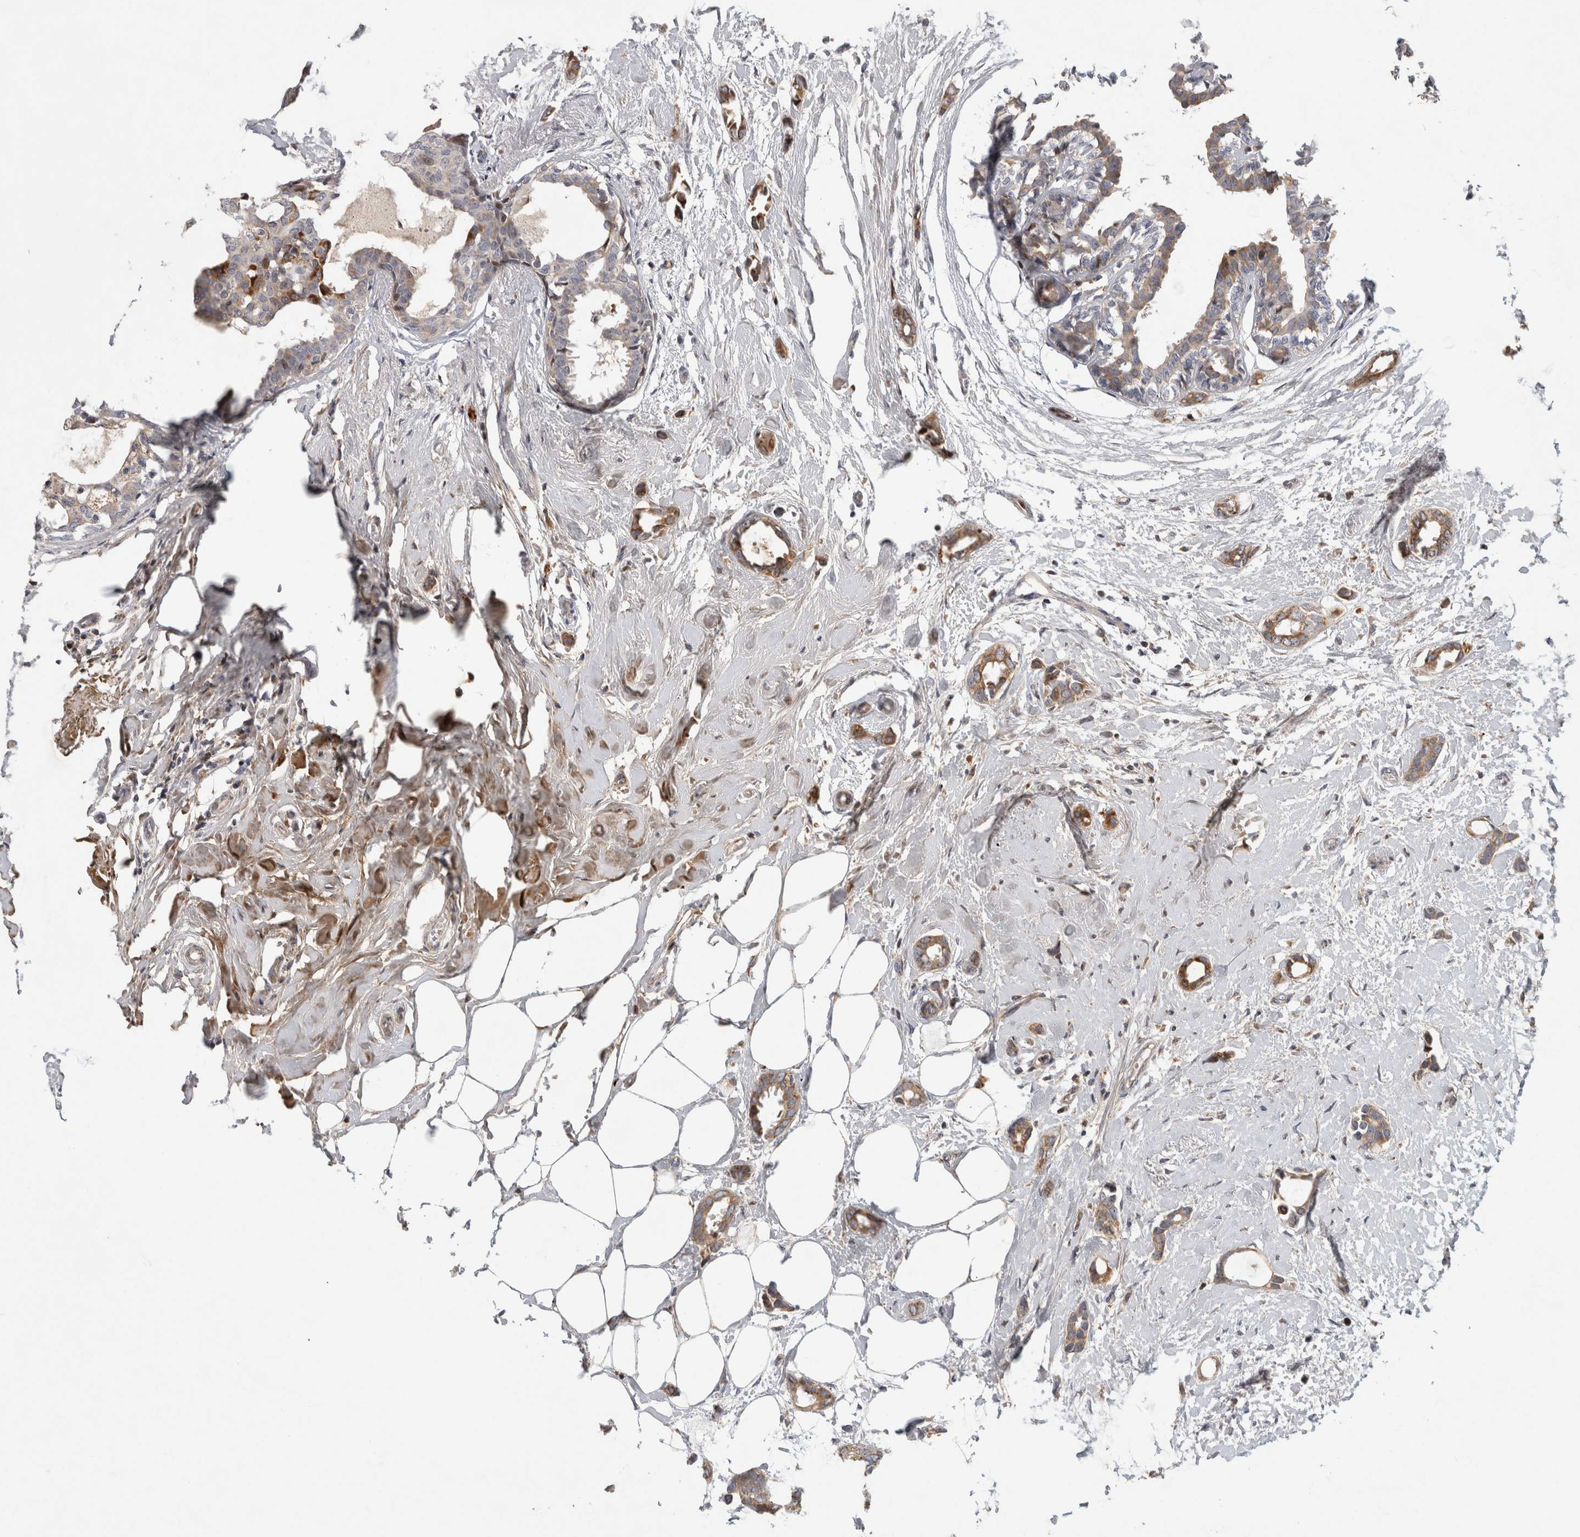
{"staining": {"intensity": "moderate", "quantity": ">75%", "location": "cytoplasmic/membranous"}, "tissue": "breast cancer", "cell_type": "Tumor cells", "image_type": "cancer", "snomed": [{"axis": "morphology", "description": "Duct carcinoma"}, {"axis": "topography", "description": "Breast"}], "caption": "Brown immunohistochemical staining in human invasive ductal carcinoma (breast) exhibits moderate cytoplasmic/membranous expression in about >75% of tumor cells.", "gene": "RBM48", "patient": {"sex": "female", "age": 55}}